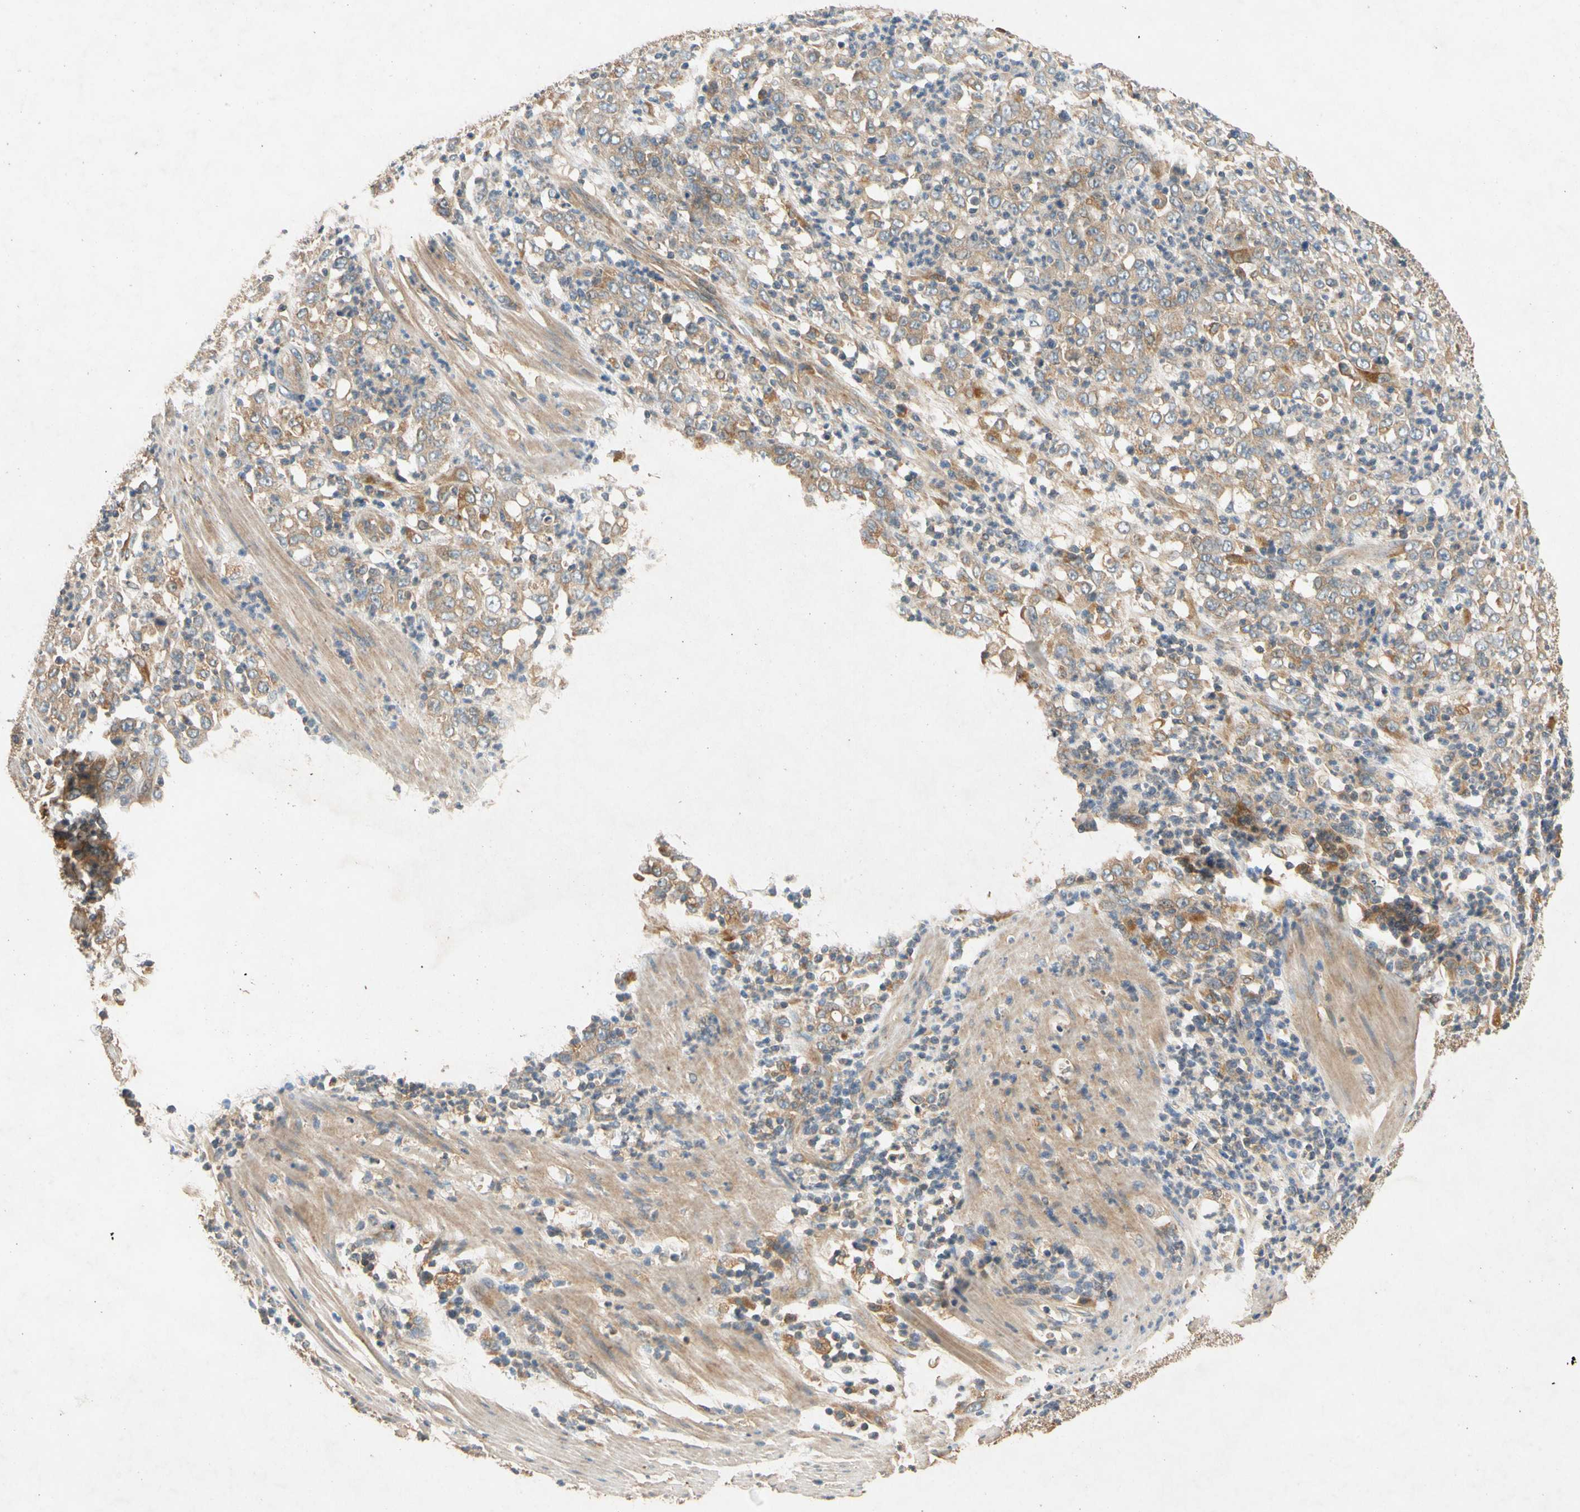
{"staining": {"intensity": "weak", "quantity": "25%-75%", "location": "cytoplasmic/membranous"}, "tissue": "stomach cancer", "cell_type": "Tumor cells", "image_type": "cancer", "snomed": [{"axis": "morphology", "description": "Adenocarcinoma, NOS"}, {"axis": "topography", "description": "Stomach, lower"}], "caption": "Stomach adenocarcinoma was stained to show a protein in brown. There is low levels of weak cytoplasmic/membranous positivity in about 25%-75% of tumor cells.", "gene": "USP46", "patient": {"sex": "female", "age": 71}}